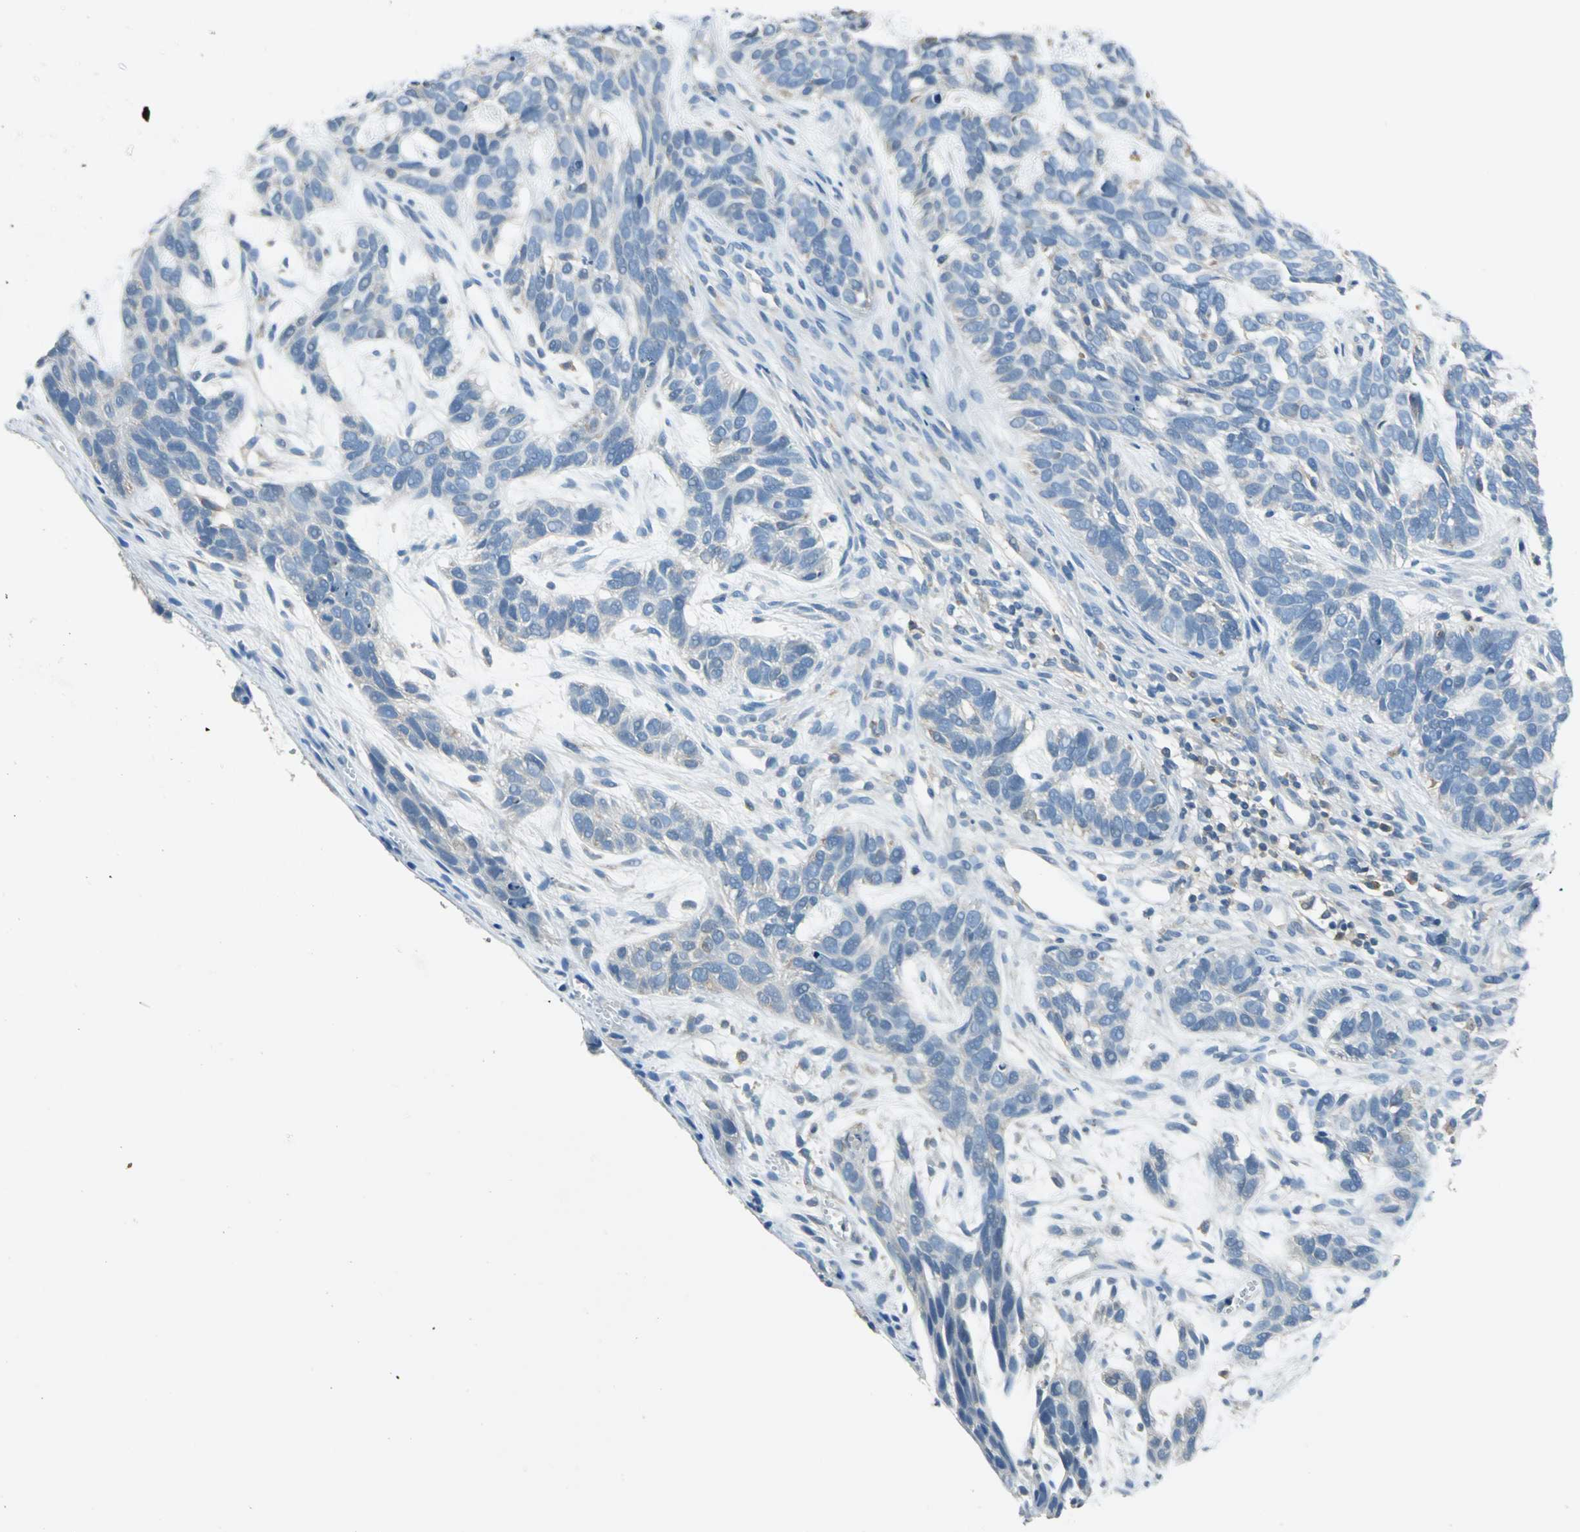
{"staining": {"intensity": "negative", "quantity": "none", "location": "none"}, "tissue": "skin cancer", "cell_type": "Tumor cells", "image_type": "cancer", "snomed": [{"axis": "morphology", "description": "Basal cell carcinoma"}, {"axis": "topography", "description": "Skin"}], "caption": "Immunohistochemistry (IHC) histopathology image of neoplastic tissue: skin cancer (basal cell carcinoma) stained with DAB exhibits no significant protein positivity in tumor cells.", "gene": "PRKCA", "patient": {"sex": "male", "age": 87}}